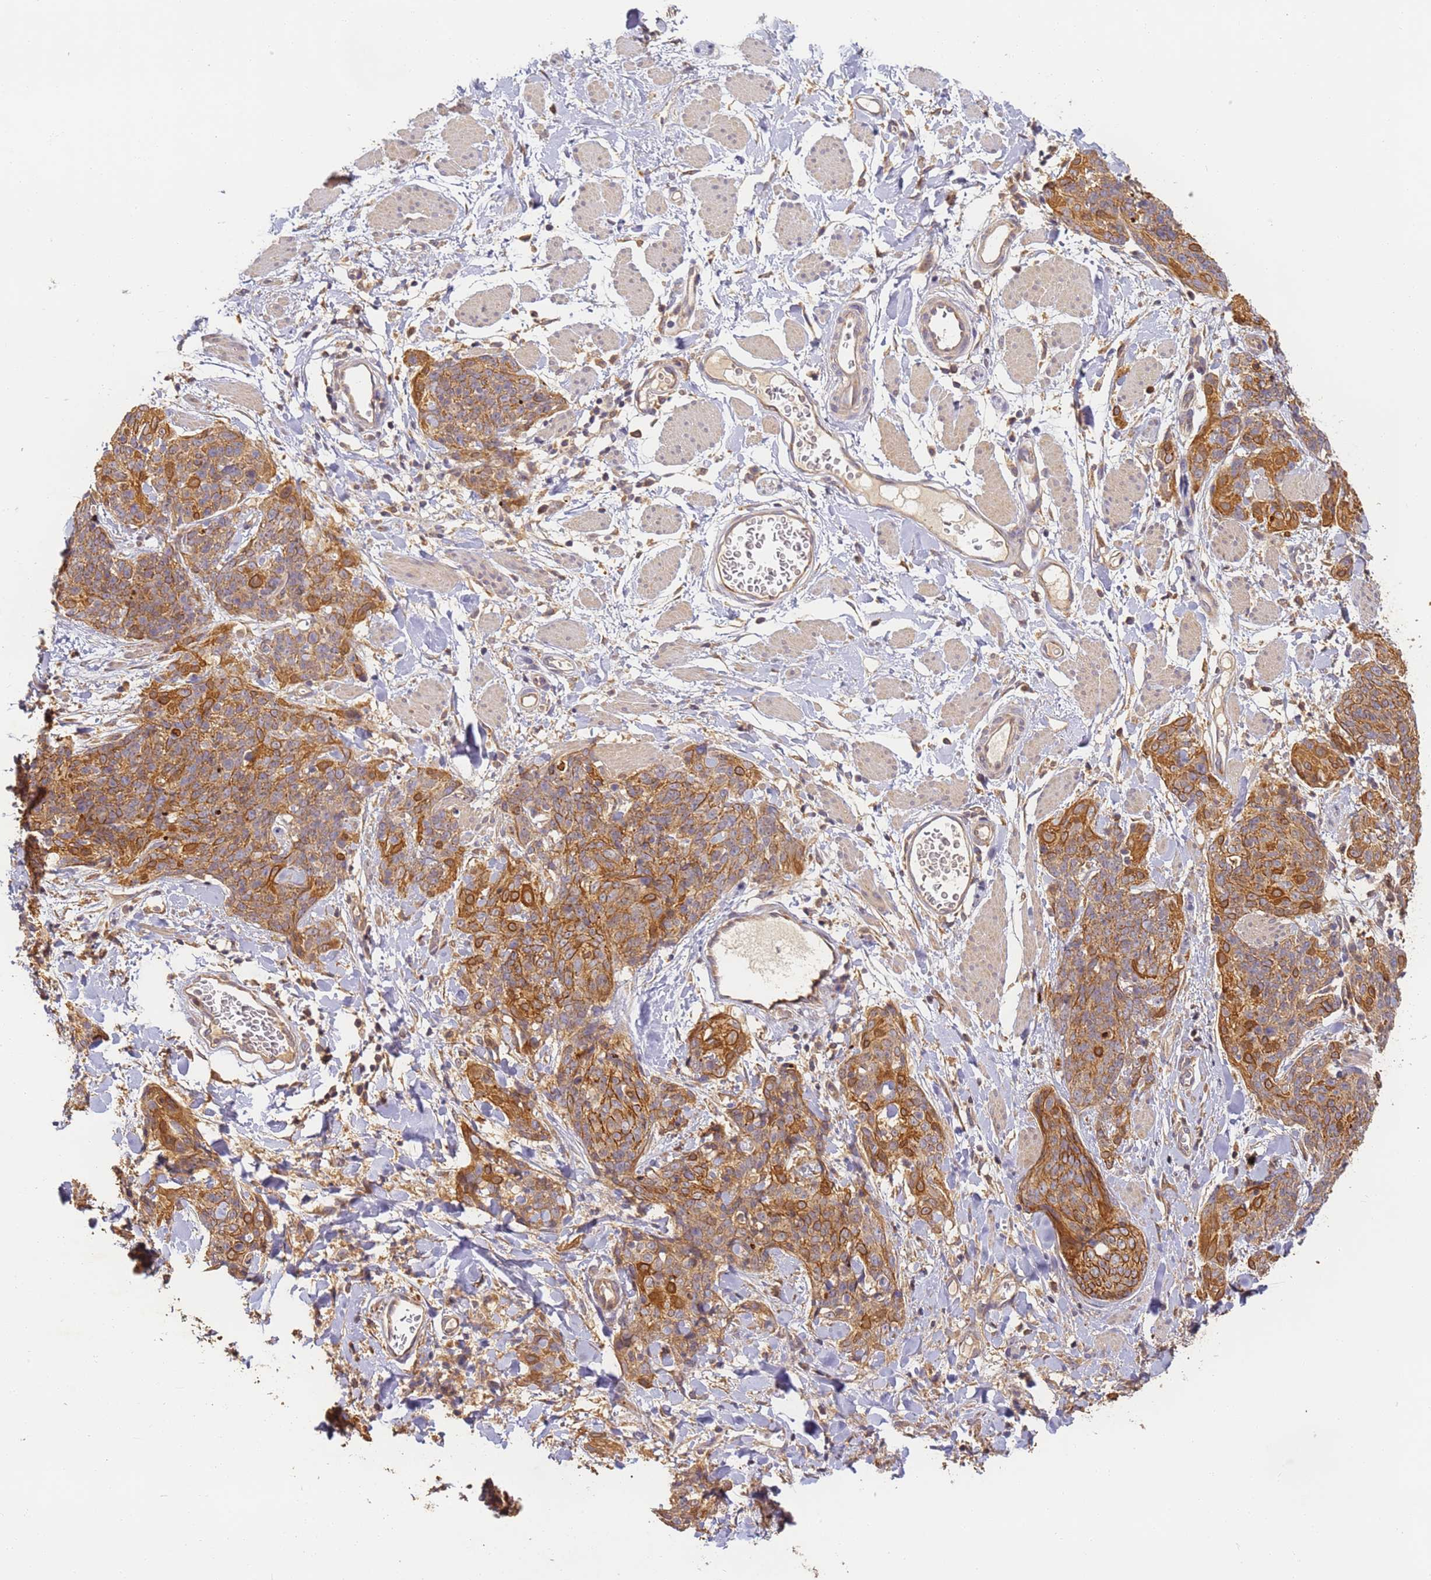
{"staining": {"intensity": "moderate", "quantity": ">75%", "location": "cytoplasmic/membranous"}, "tissue": "skin cancer", "cell_type": "Tumor cells", "image_type": "cancer", "snomed": [{"axis": "morphology", "description": "Squamous cell carcinoma, NOS"}, {"axis": "topography", "description": "Skin"}, {"axis": "topography", "description": "Vulva"}], "caption": "Skin cancer (squamous cell carcinoma) tissue reveals moderate cytoplasmic/membranous positivity in approximately >75% of tumor cells, visualized by immunohistochemistry.", "gene": "TIGAR", "patient": {"sex": "female", "age": 85}}